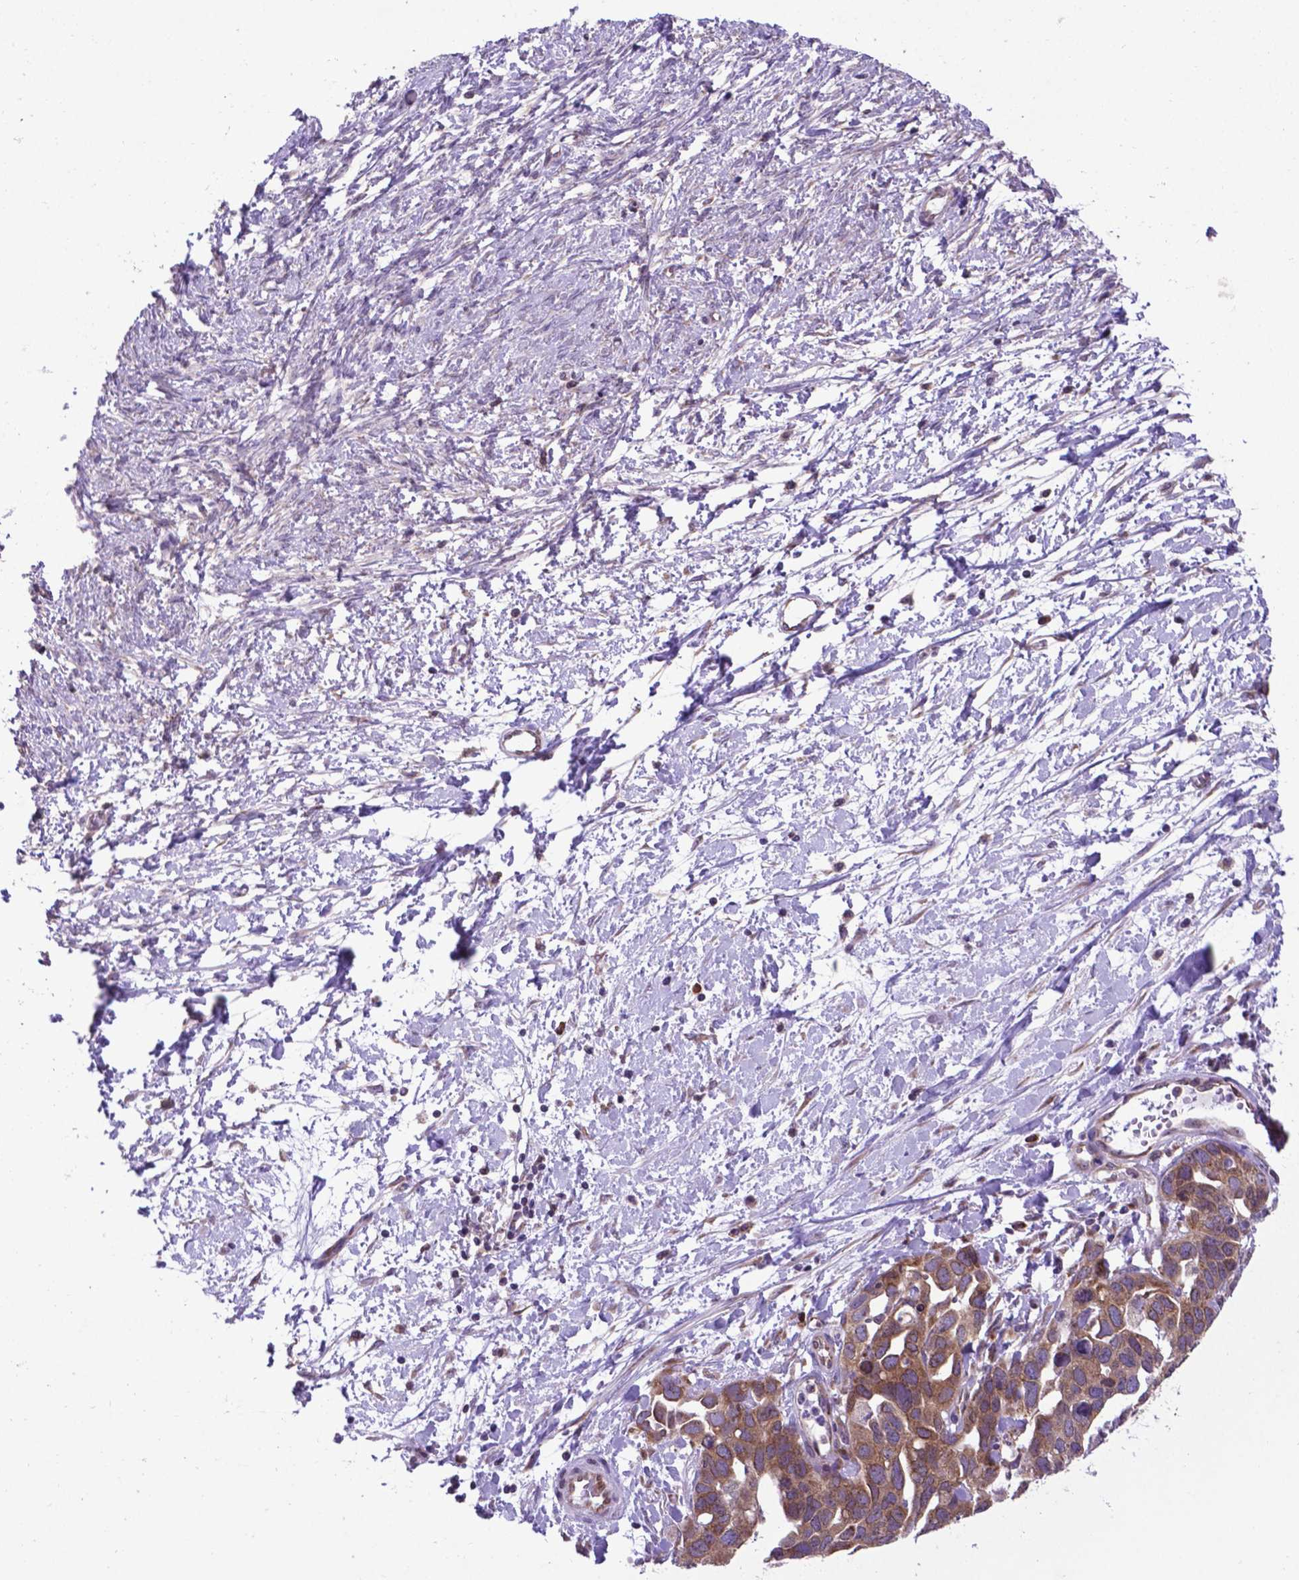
{"staining": {"intensity": "moderate", "quantity": ">75%", "location": "cytoplasmic/membranous"}, "tissue": "ovarian cancer", "cell_type": "Tumor cells", "image_type": "cancer", "snomed": [{"axis": "morphology", "description": "Cystadenocarcinoma, serous, NOS"}, {"axis": "topography", "description": "Ovary"}], "caption": "Serous cystadenocarcinoma (ovarian) stained with a brown dye demonstrates moderate cytoplasmic/membranous positive positivity in about >75% of tumor cells.", "gene": "WDR83OS", "patient": {"sex": "female", "age": 54}}